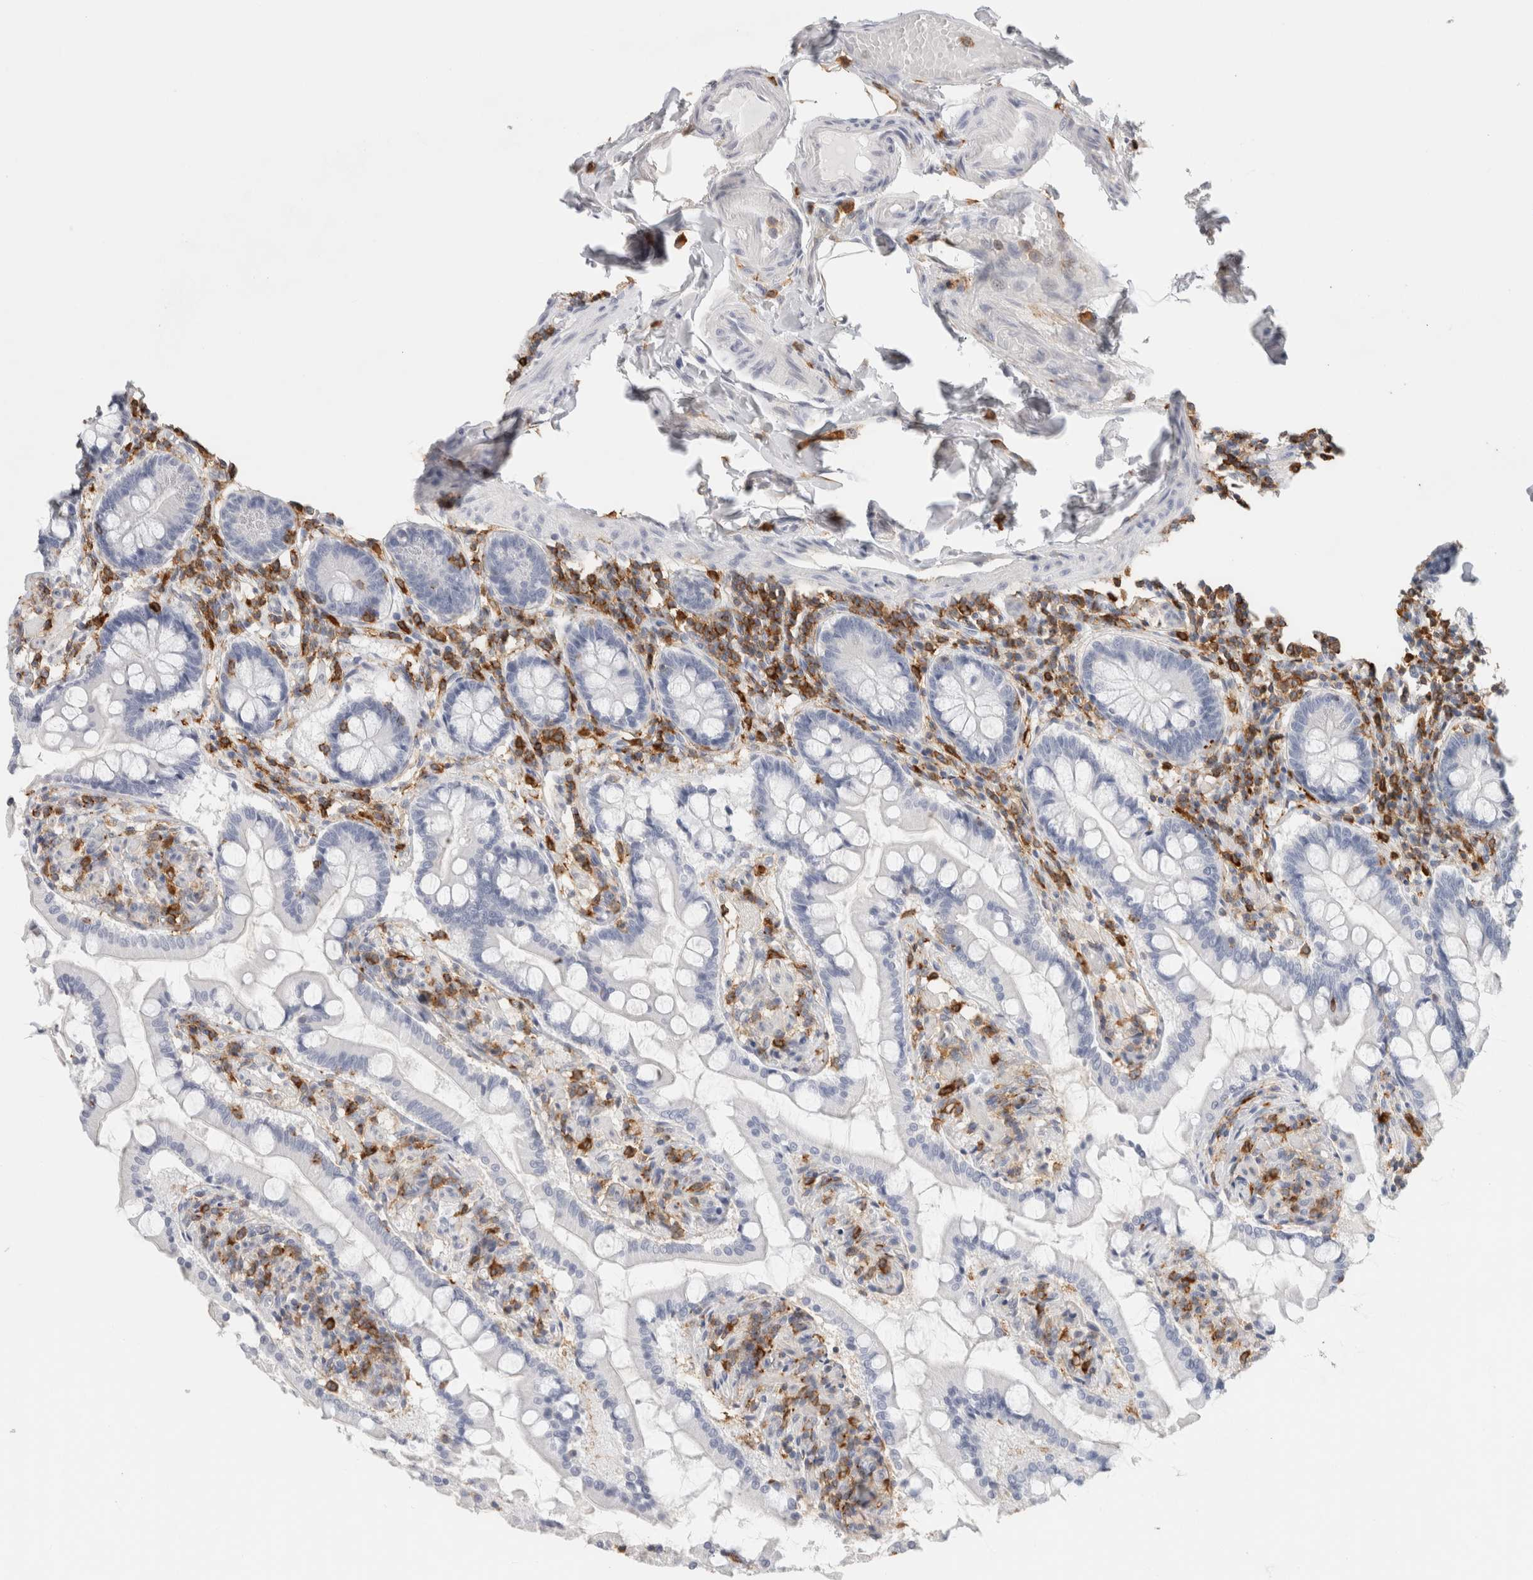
{"staining": {"intensity": "negative", "quantity": "none", "location": "none"}, "tissue": "small intestine", "cell_type": "Glandular cells", "image_type": "normal", "snomed": [{"axis": "morphology", "description": "Normal tissue, NOS"}, {"axis": "topography", "description": "Small intestine"}], "caption": "This is an immunohistochemistry (IHC) image of normal human small intestine. There is no positivity in glandular cells.", "gene": "P2RY2", "patient": {"sex": "male", "age": 41}}